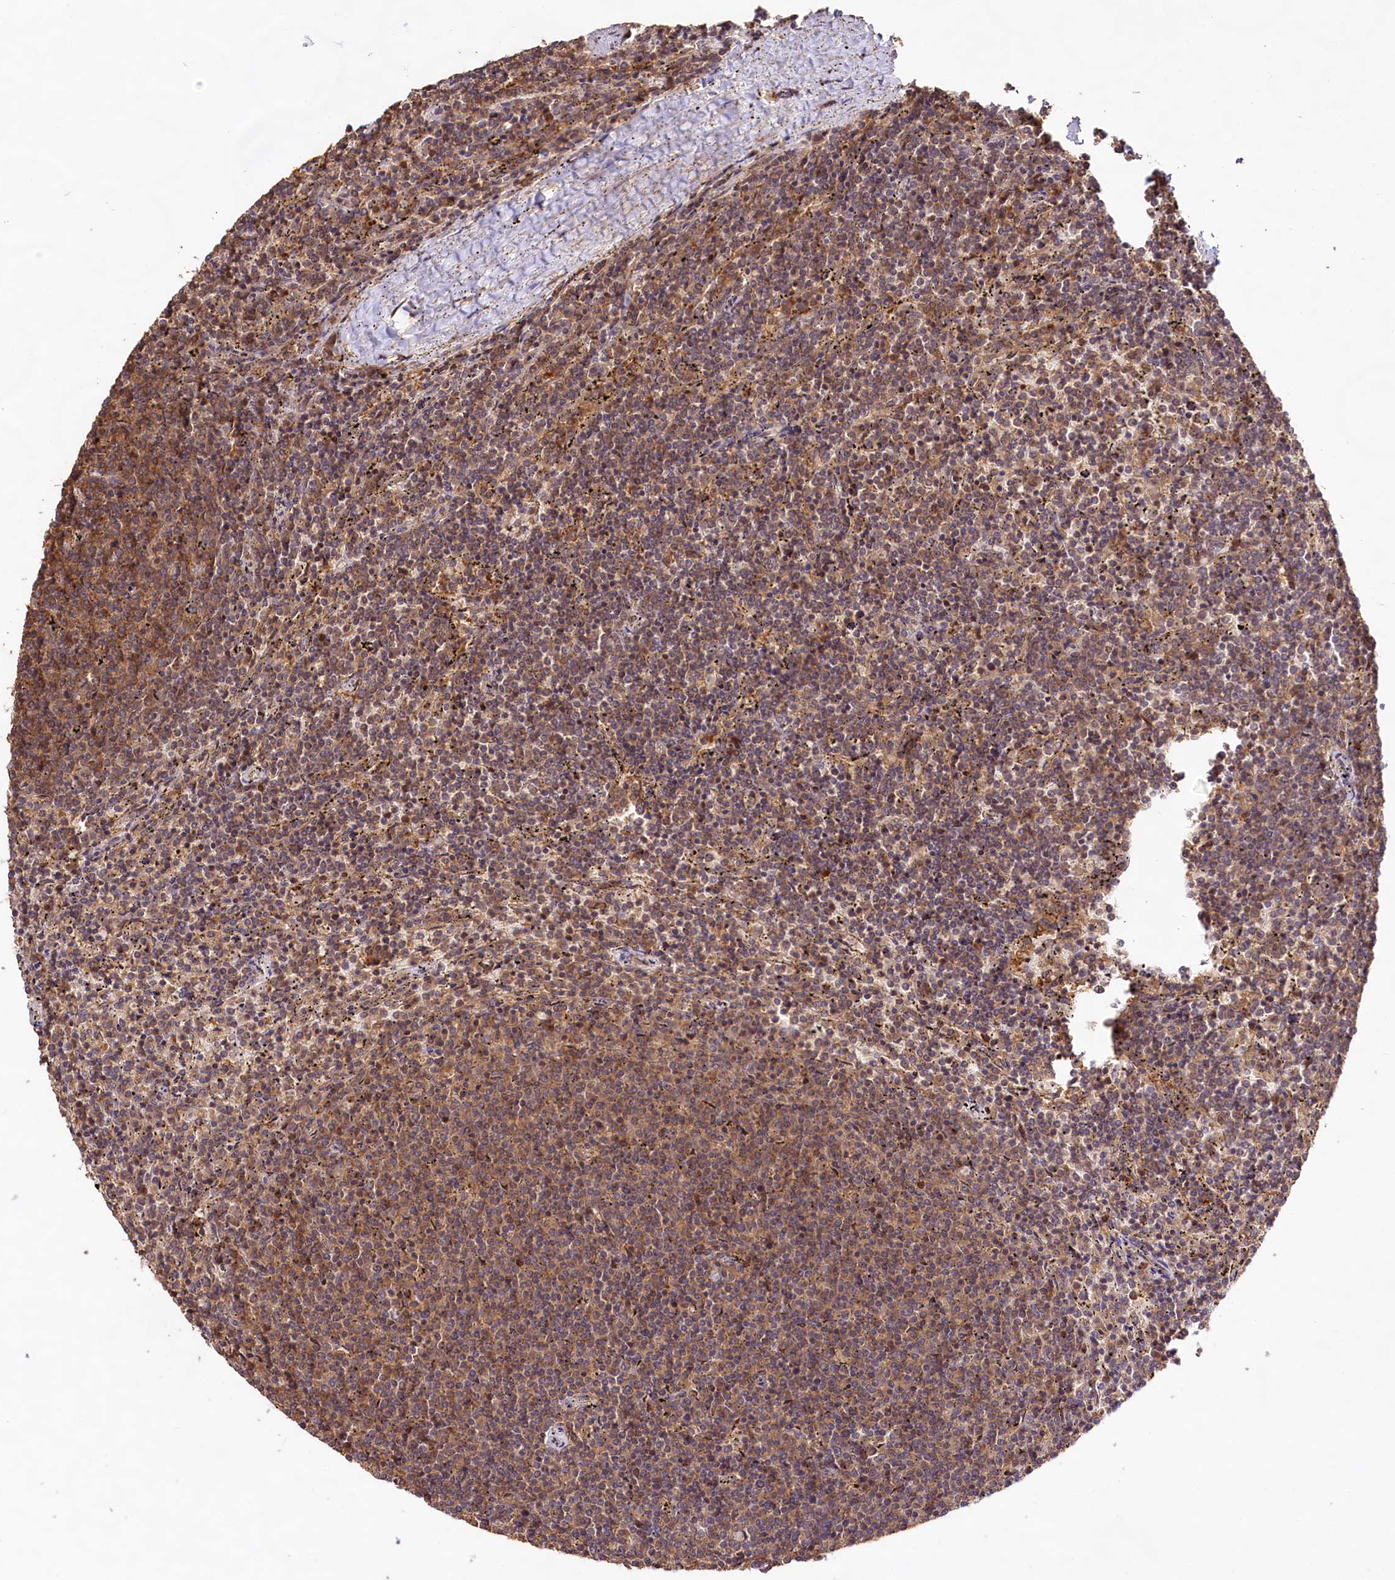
{"staining": {"intensity": "moderate", "quantity": ">75%", "location": "cytoplasmic/membranous,nuclear"}, "tissue": "lymphoma", "cell_type": "Tumor cells", "image_type": "cancer", "snomed": [{"axis": "morphology", "description": "Malignant lymphoma, non-Hodgkin's type, Low grade"}, {"axis": "topography", "description": "Spleen"}], "caption": "This histopathology image reveals low-grade malignant lymphoma, non-Hodgkin's type stained with IHC to label a protein in brown. The cytoplasmic/membranous and nuclear of tumor cells show moderate positivity for the protein. Nuclei are counter-stained blue.", "gene": "RRP8", "patient": {"sex": "female", "age": 50}}